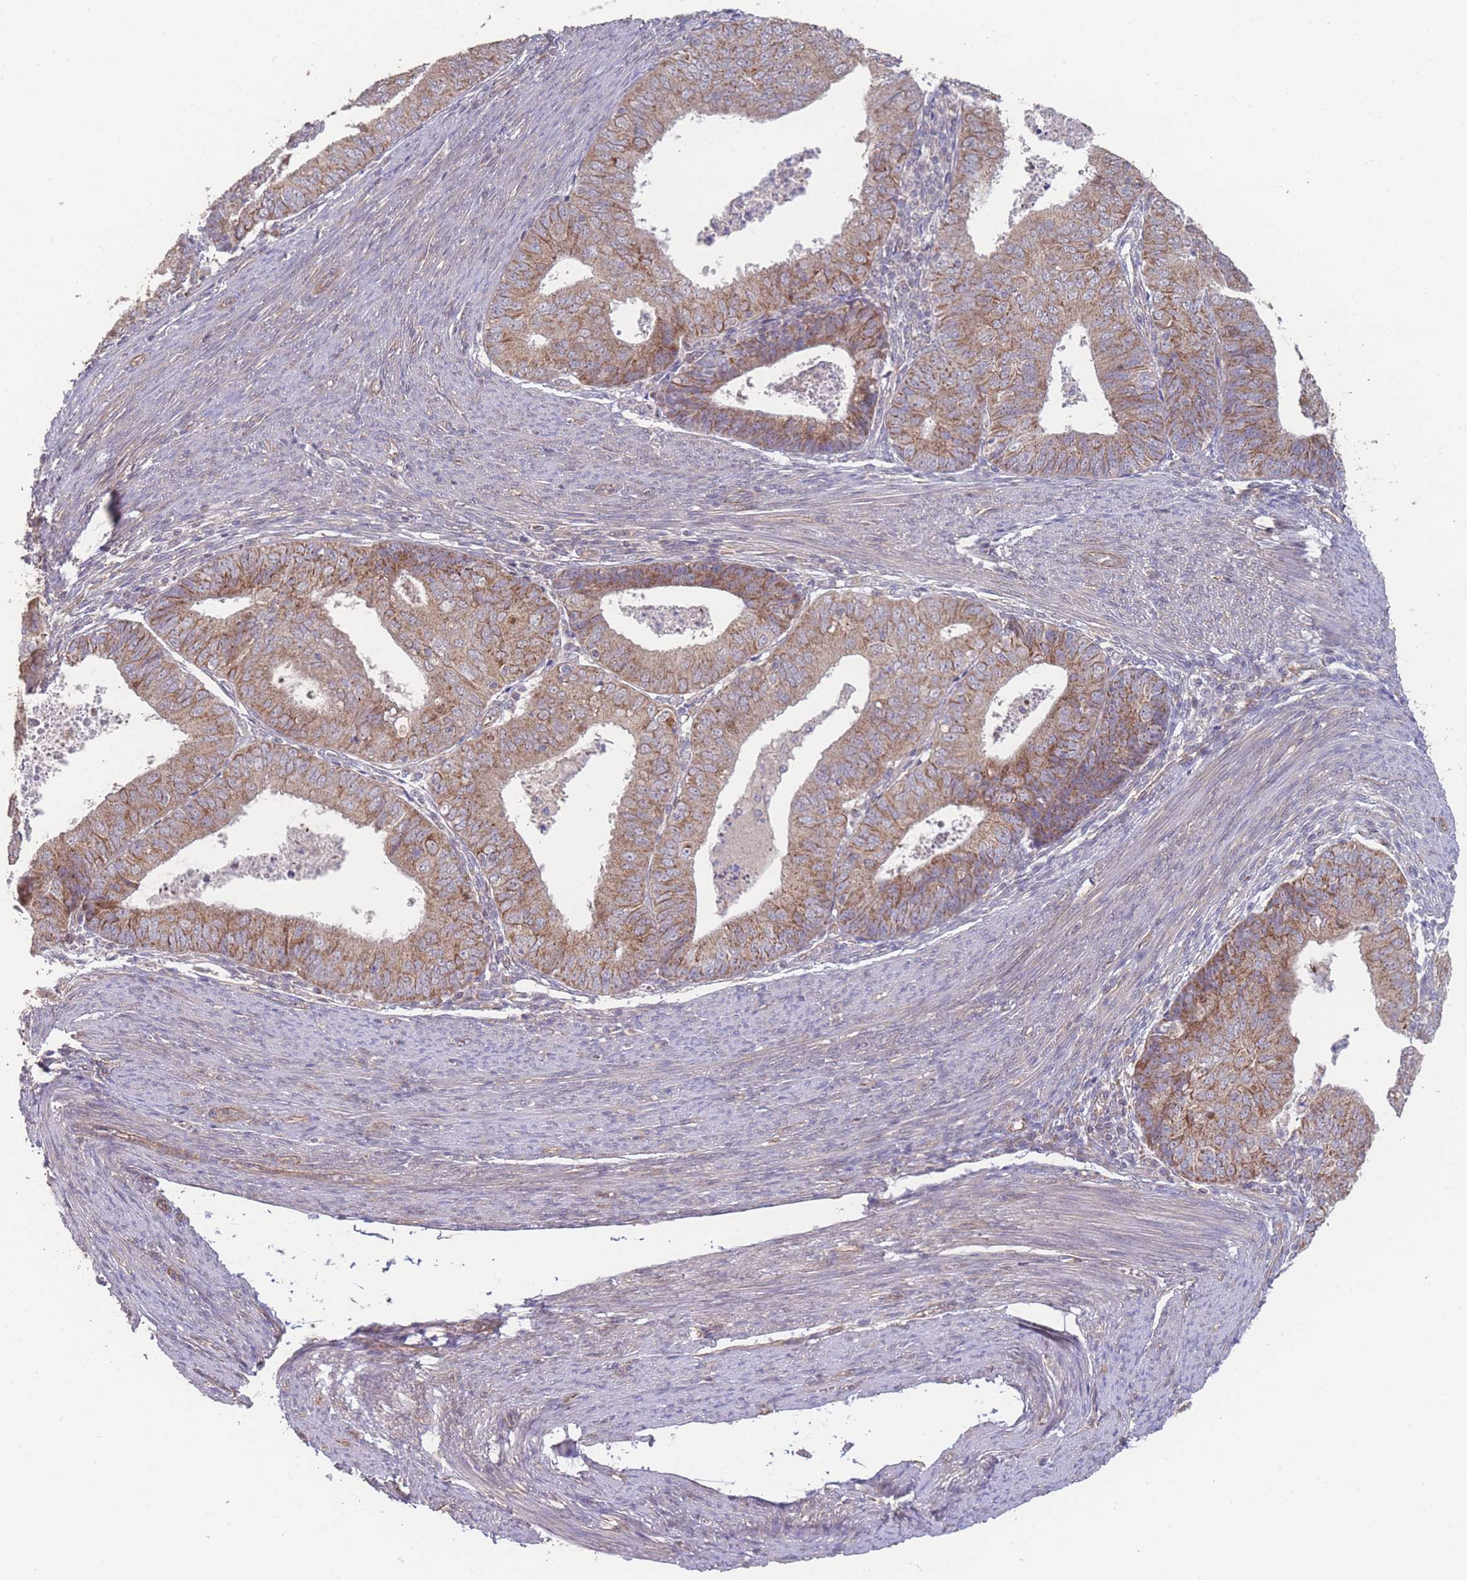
{"staining": {"intensity": "moderate", "quantity": ">75%", "location": "cytoplasmic/membranous"}, "tissue": "endometrial cancer", "cell_type": "Tumor cells", "image_type": "cancer", "snomed": [{"axis": "morphology", "description": "Adenocarcinoma, NOS"}, {"axis": "topography", "description": "Endometrium"}], "caption": "Endometrial cancer tissue shows moderate cytoplasmic/membranous staining in approximately >75% of tumor cells", "gene": "PXMP4", "patient": {"sex": "female", "age": 57}}